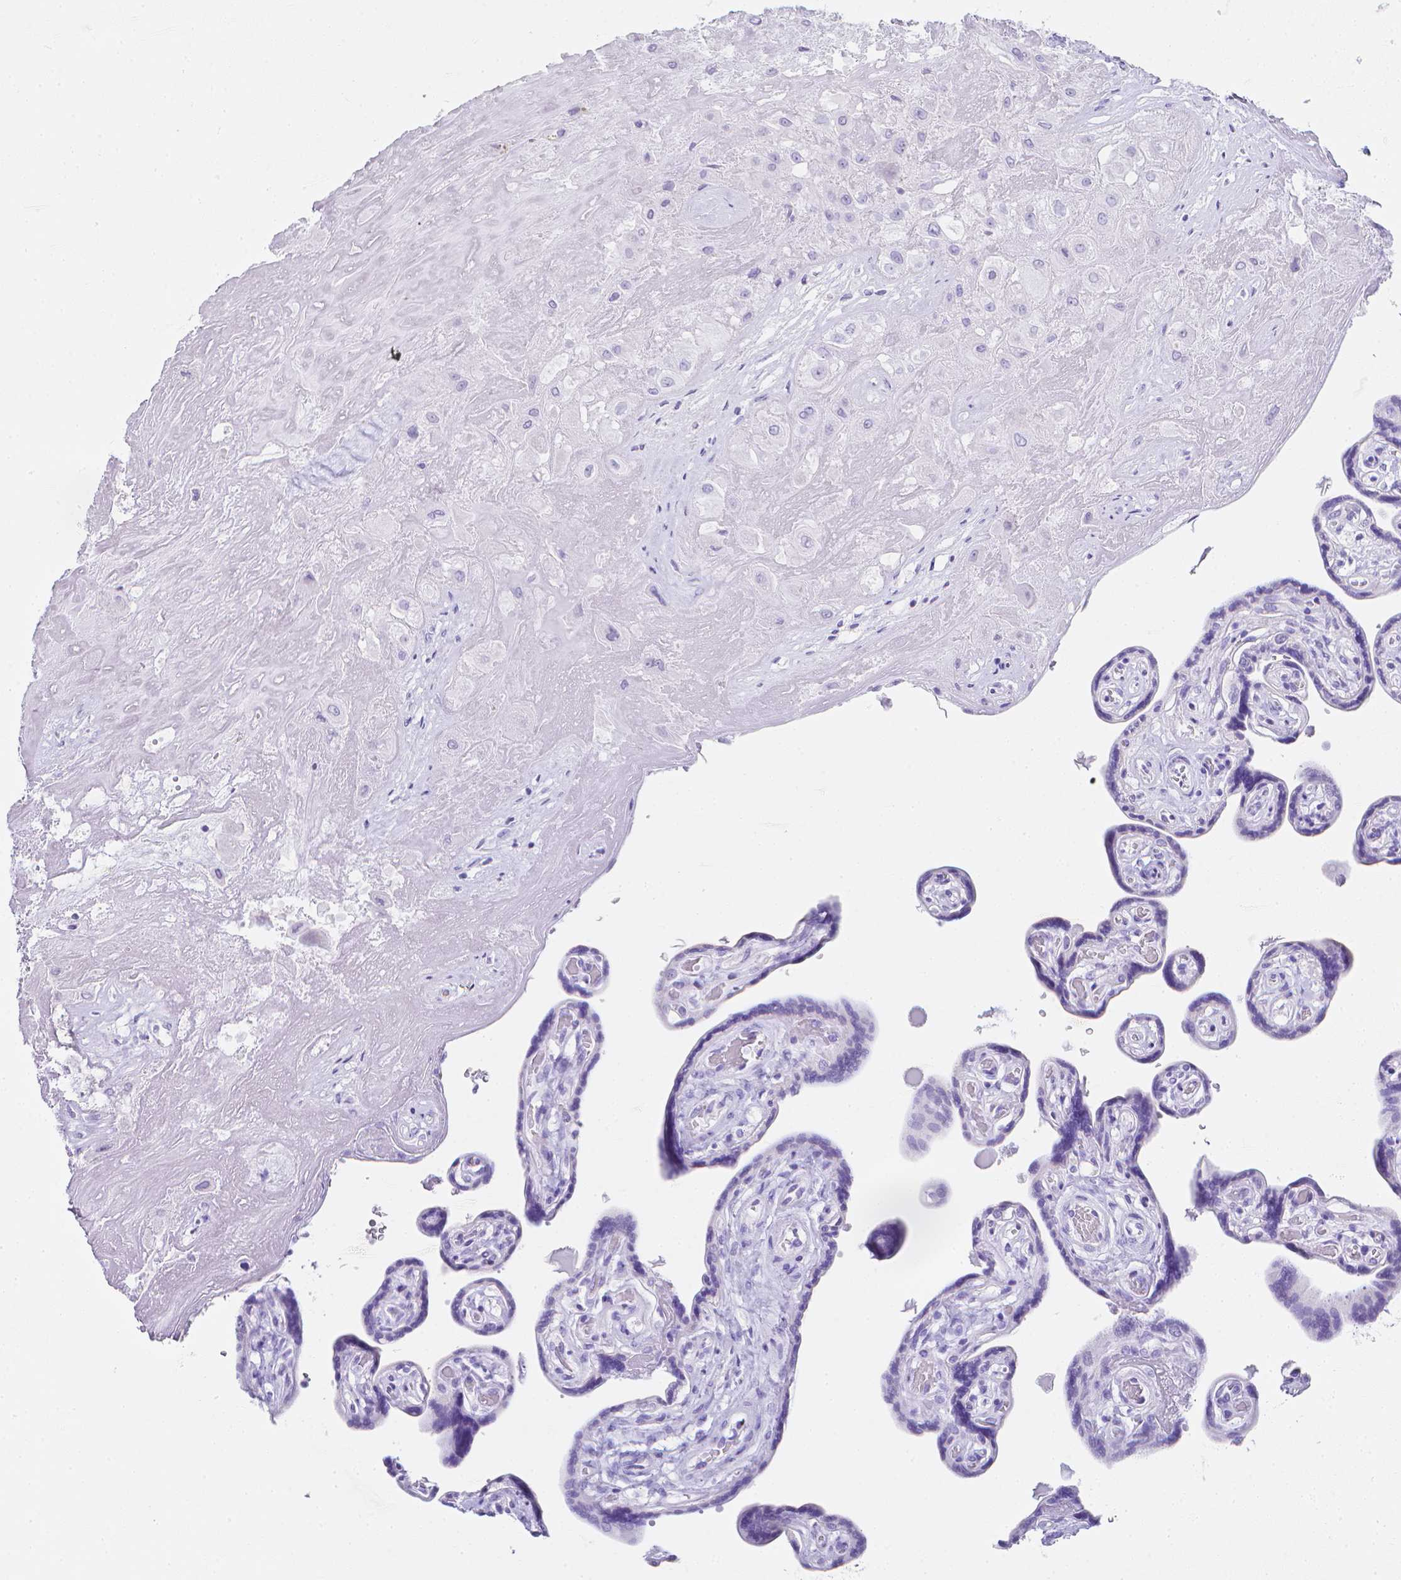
{"staining": {"intensity": "negative", "quantity": "none", "location": "none"}, "tissue": "placenta", "cell_type": "Decidual cells", "image_type": "normal", "snomed": [{"axis": "morphology", "description": "Normal tissue, NOS"}, {"axis": "topography", "description": "Placenta"}], "caption": "IHC photomicrograph of unremarkable placenta stained for a protein (brown), which reveals no expression in decidual cells.", "gene": "LGALS4", "patient": {"sex": "female", "age": 32}}